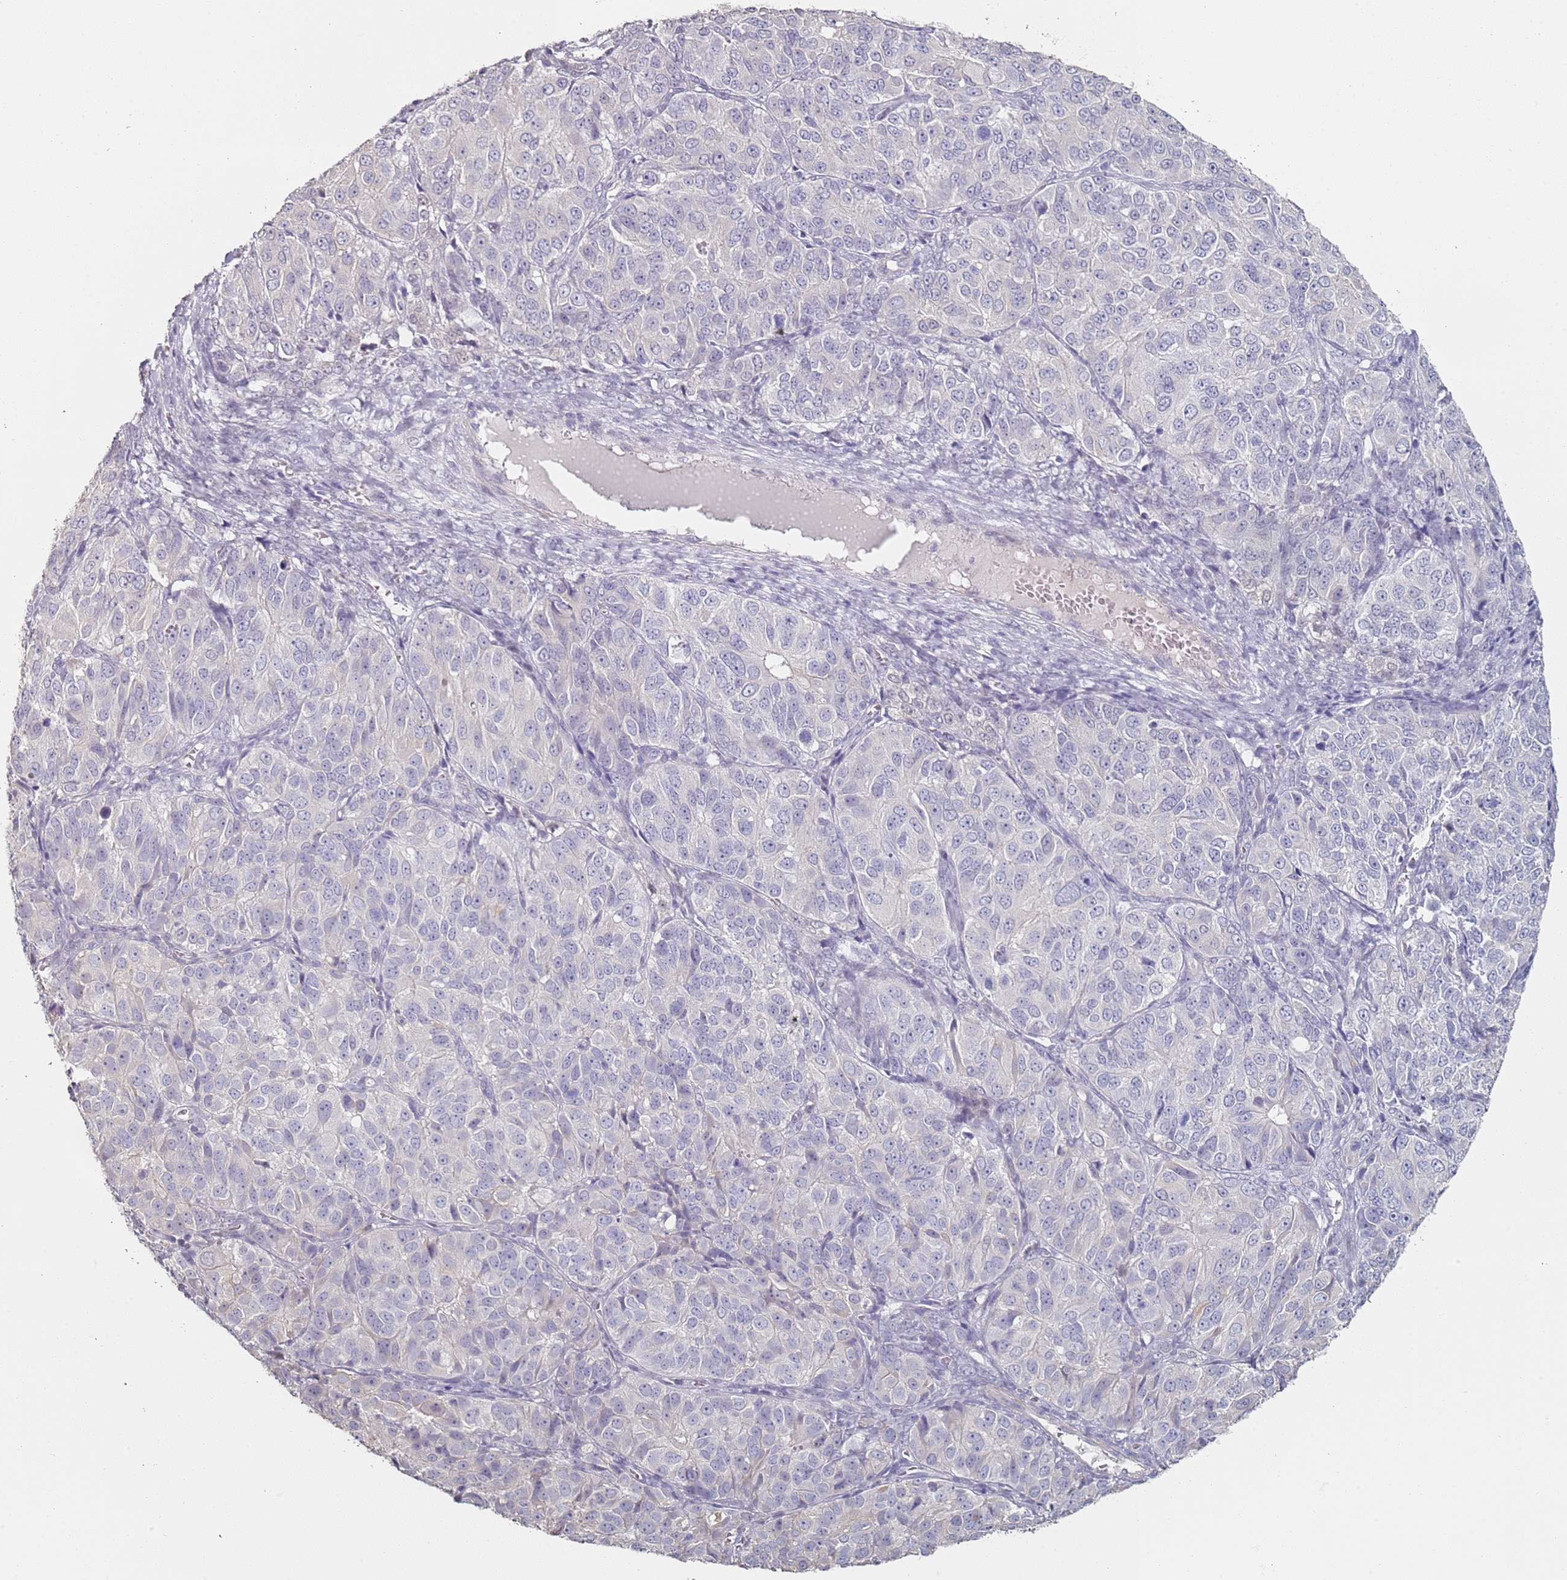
{"staining": {"intensity": "negative", "quantity": "none", "location": "none"}, "tissue": "ovarian cancer", "cell_type": "Tumor cells", "image_type": "cancer", "snomed": [{"axis": "morphology", "description": "Carcinoma, endometroid"}, {"axis": "topography", "description": "Ovary"}], "caption": "Immunohistochemistry micrograph of human endometroid carcinoma (ovarian) stained for a protein (brown), which shows no expression in tumor cells.", "gene": "DNAH11", "patient": {"sex": "female", "age": 51}}